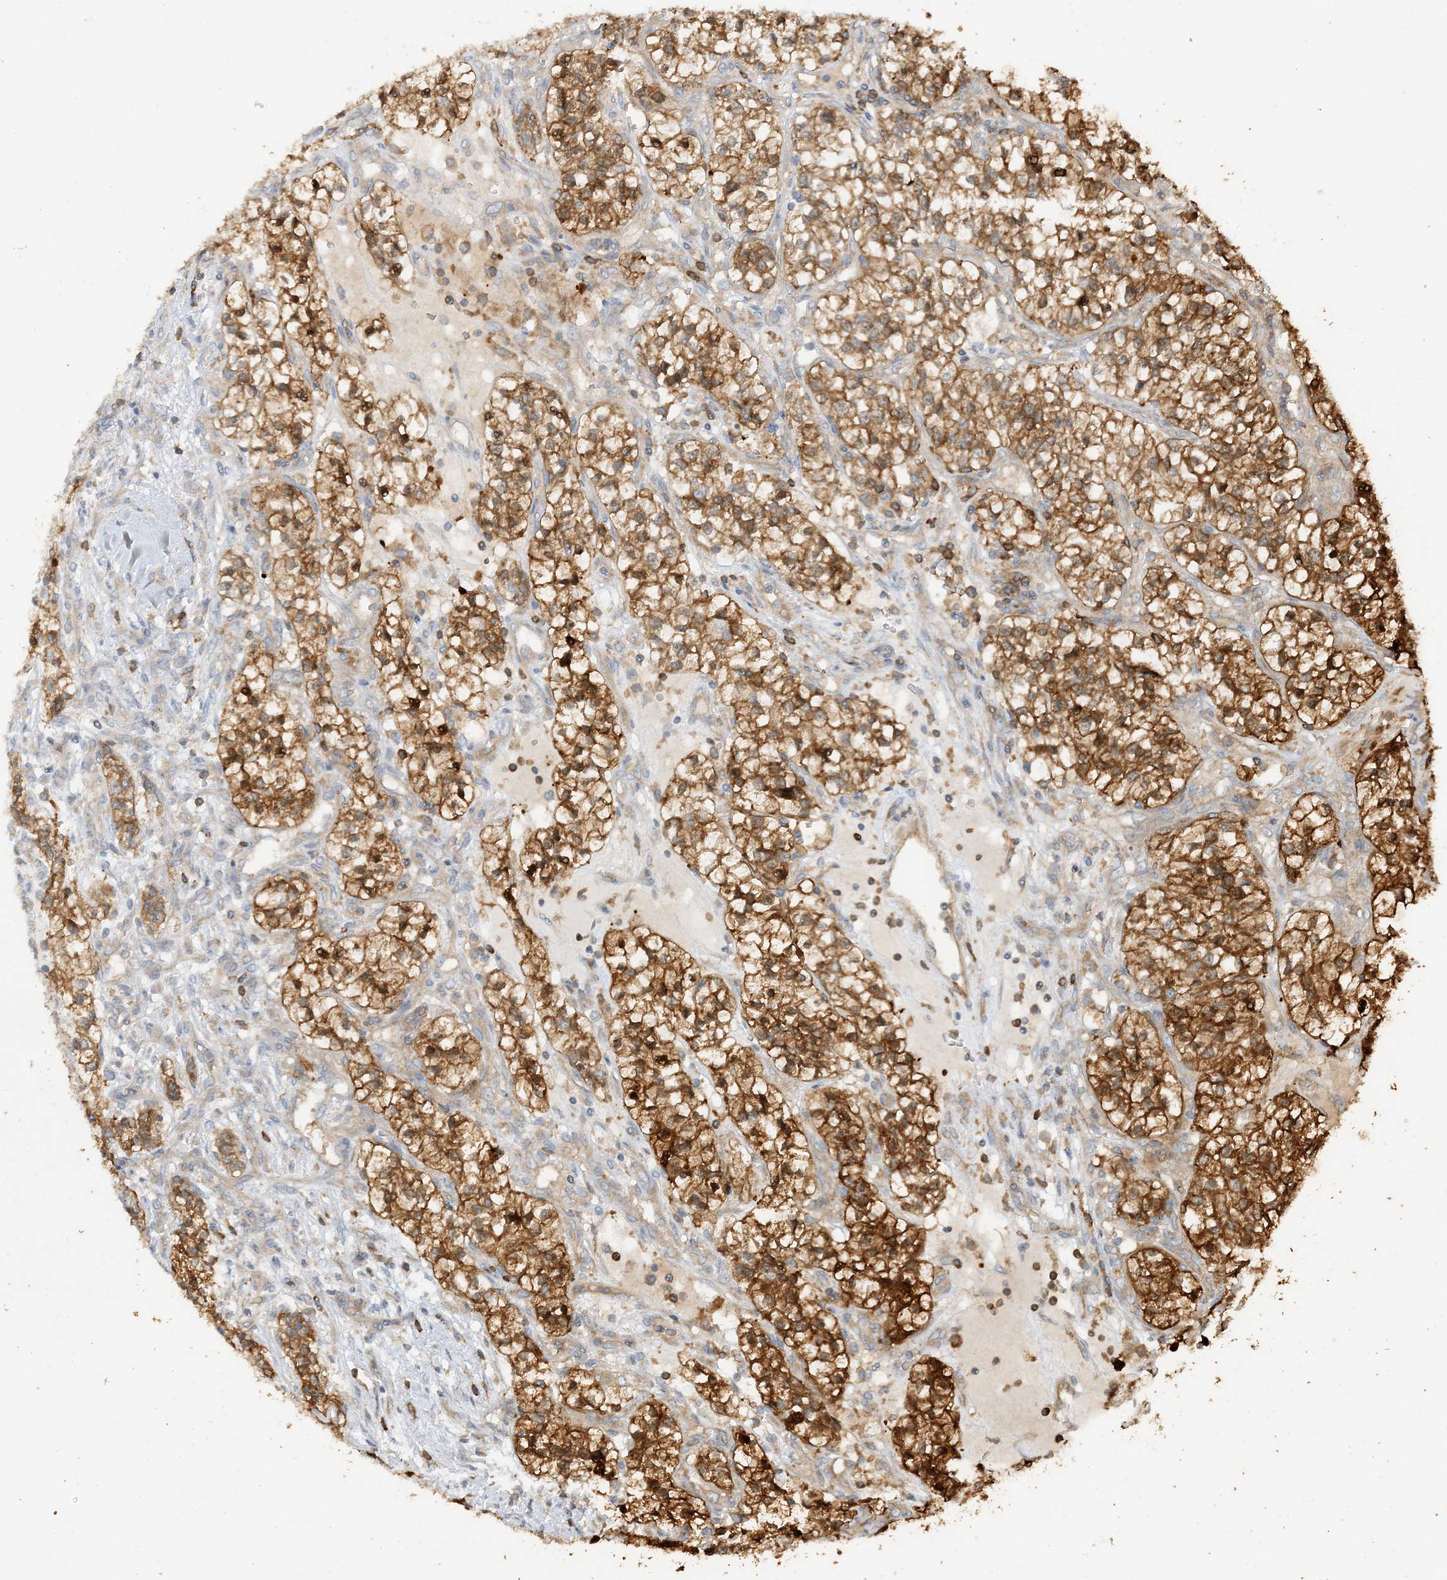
{"staining": {"intensity": "strong", "quantity": "25%-75%", "location": "cytoplasmic/membranous"}, "tissue": "renal cancer", "cell_type": "Tumor cells", "image_type": "cancer", "snomed": [{"axis": "morphology", "description": "Adenocarcinoma, NOS"}, {"axis": "topography", "description": "Kidney"}], "caption": "A micrograph of renal adenocarcinoma stained for a protein shows strong cytoplasmic/membranous brown staining in tumor cells.", "gene": "PHACTR2", "patient": {"sex": "female", "age": 57}}